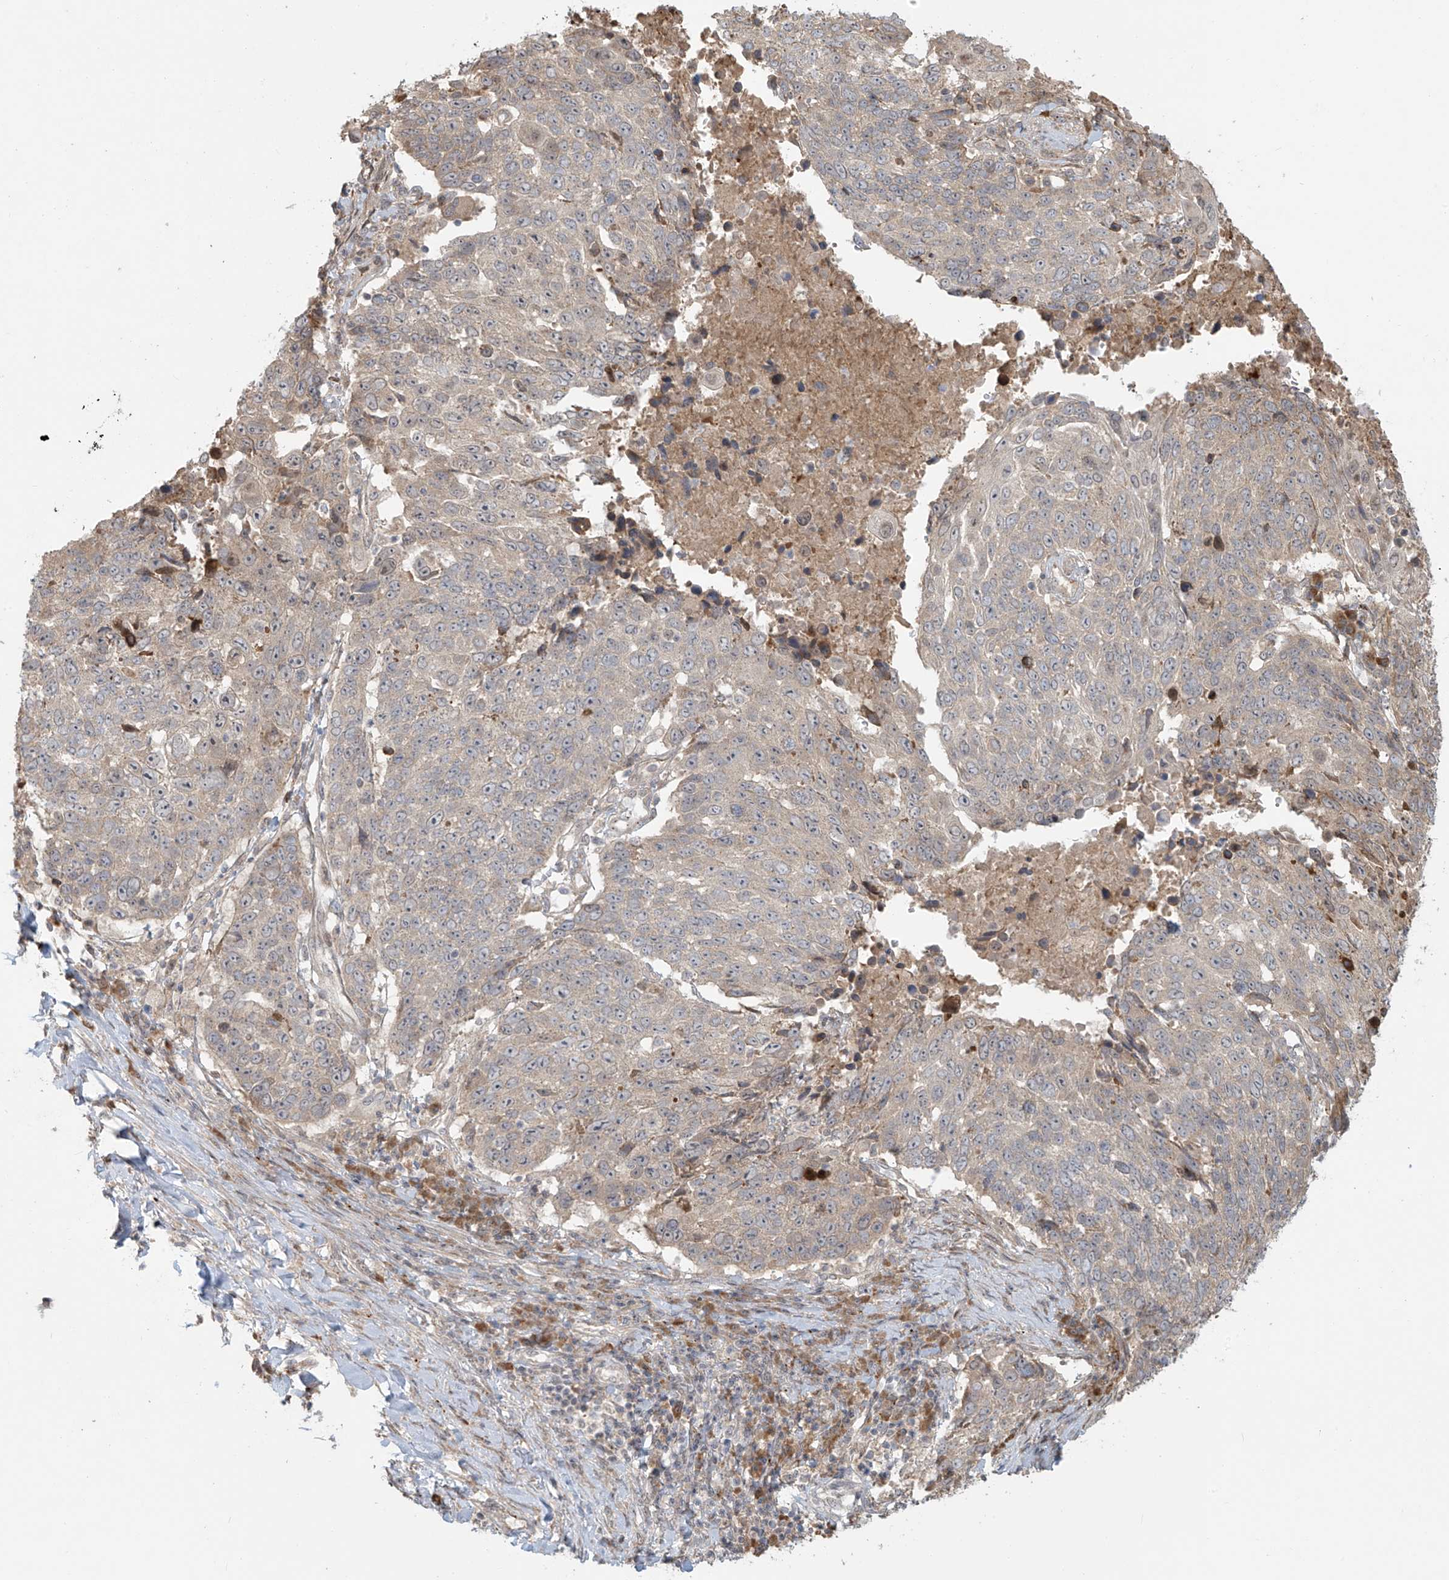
{"staining": {"intensity": "negative", "quantity": "none", "location": "none"}, "tissue": "lung cancer", "cell_type": "Tumor cells", "image_type": "cancer", "snomed": [{"axis": "morphology", "description": "Squamous cell carcinoma, NOS"}, {"axis": "topography", "description": "Lung"}], "caption": "DAB immunohistochemical staining of lung cancer demonstrates no significant positivity in tumor cells.", "gene": "PLEKHM3", "patient": {"sex": "male", "age": 66}}